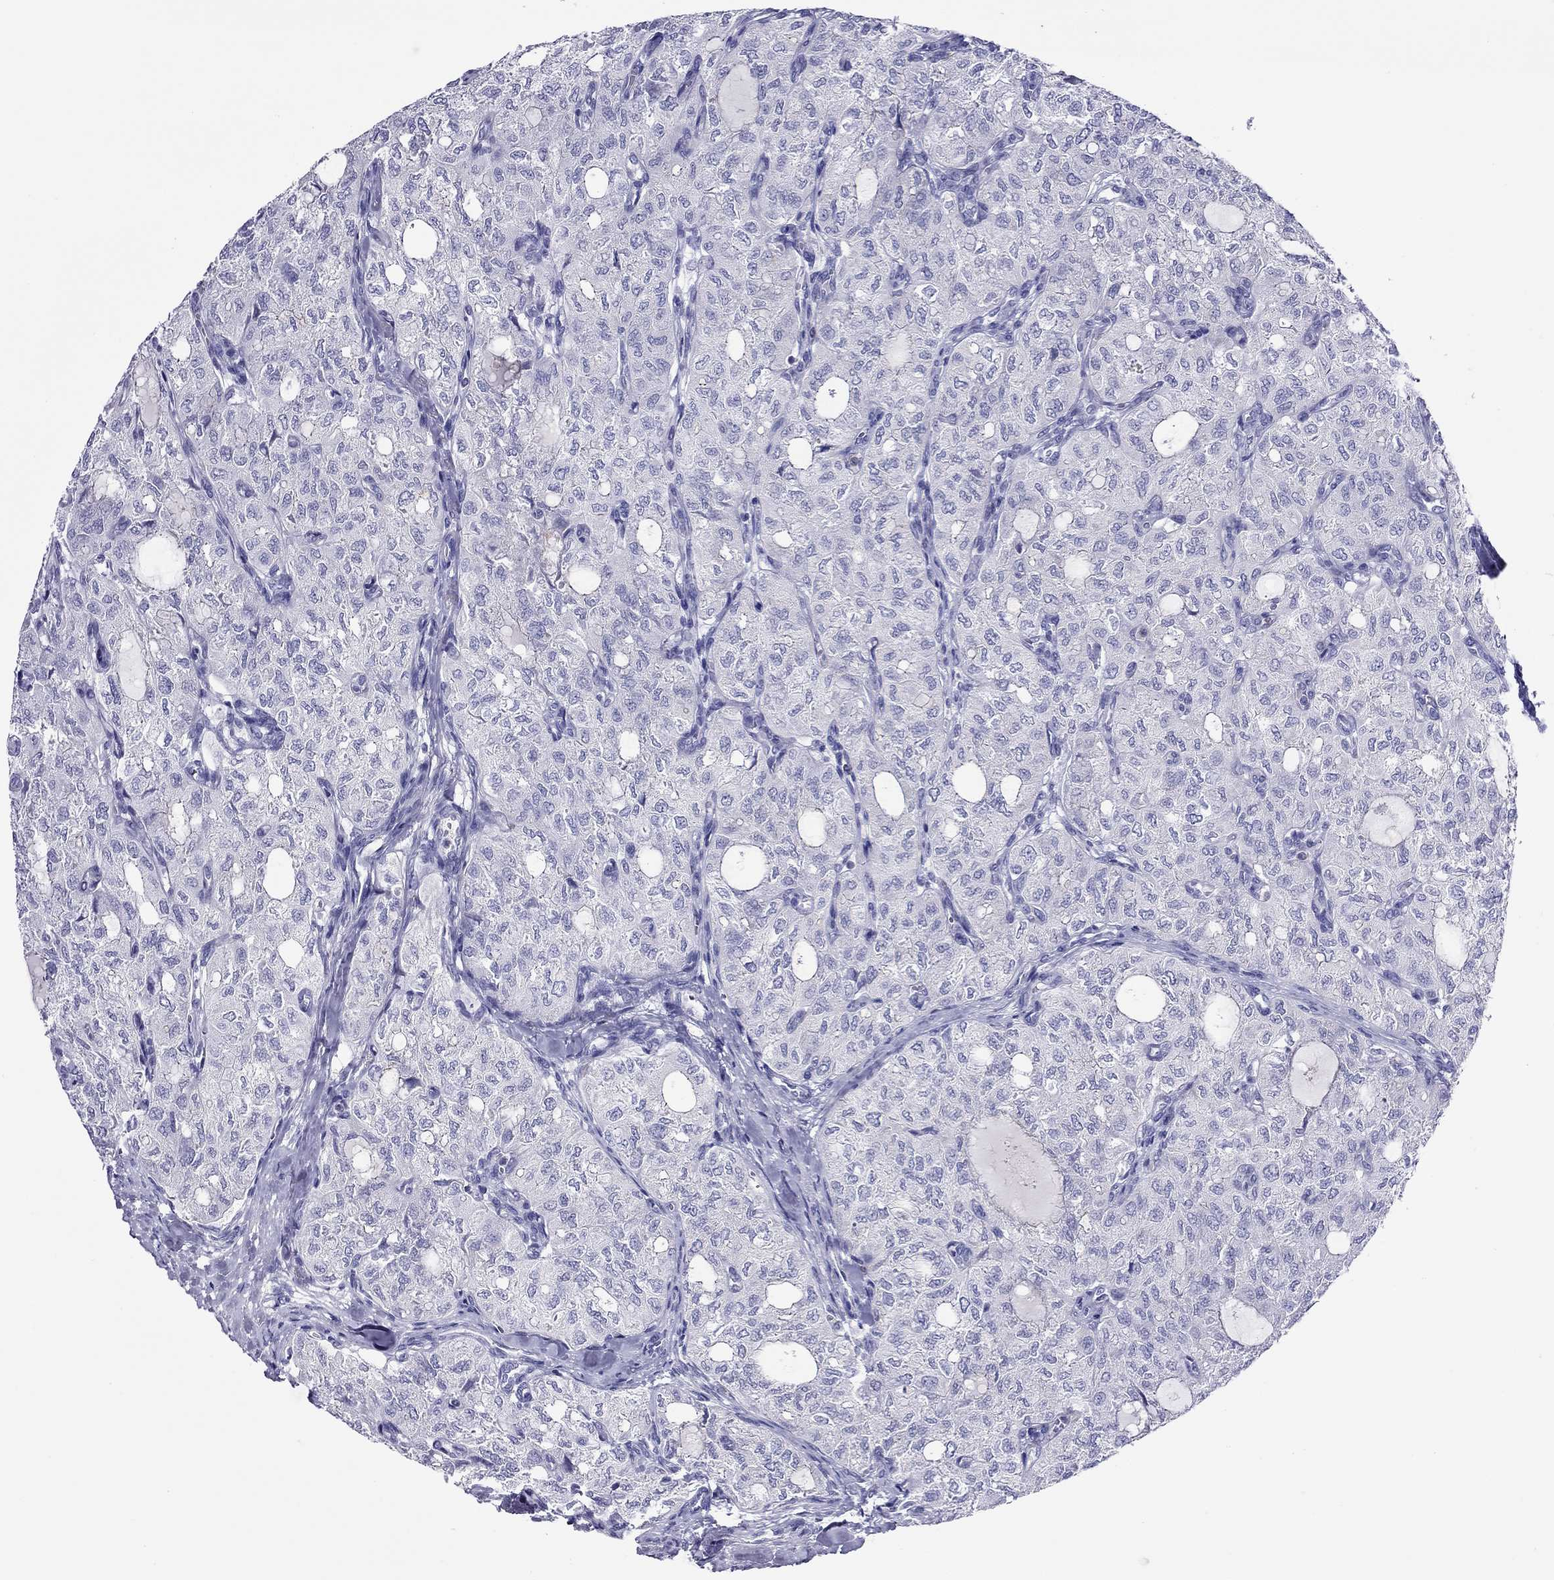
{"staining": {"intensity": "negative", "quantity": "none", "location": "none"}, "tissue": "thyroid cancer", "cell_type": "Tumor cells", "image_type": "cancer", "snomed": [{"axis": "morphology", "description": "Follicular adenoma carcinoma, NOS"}, {"axis": "topography", "description": "Thyroid gland"}], "caption": "Follicular adenoma carcinoma (thyroid) stained for a protein using IHC shows no staining tumor cells.", "gene": "SLC46A2", "patient": {"sex": "male", "age": 75}}